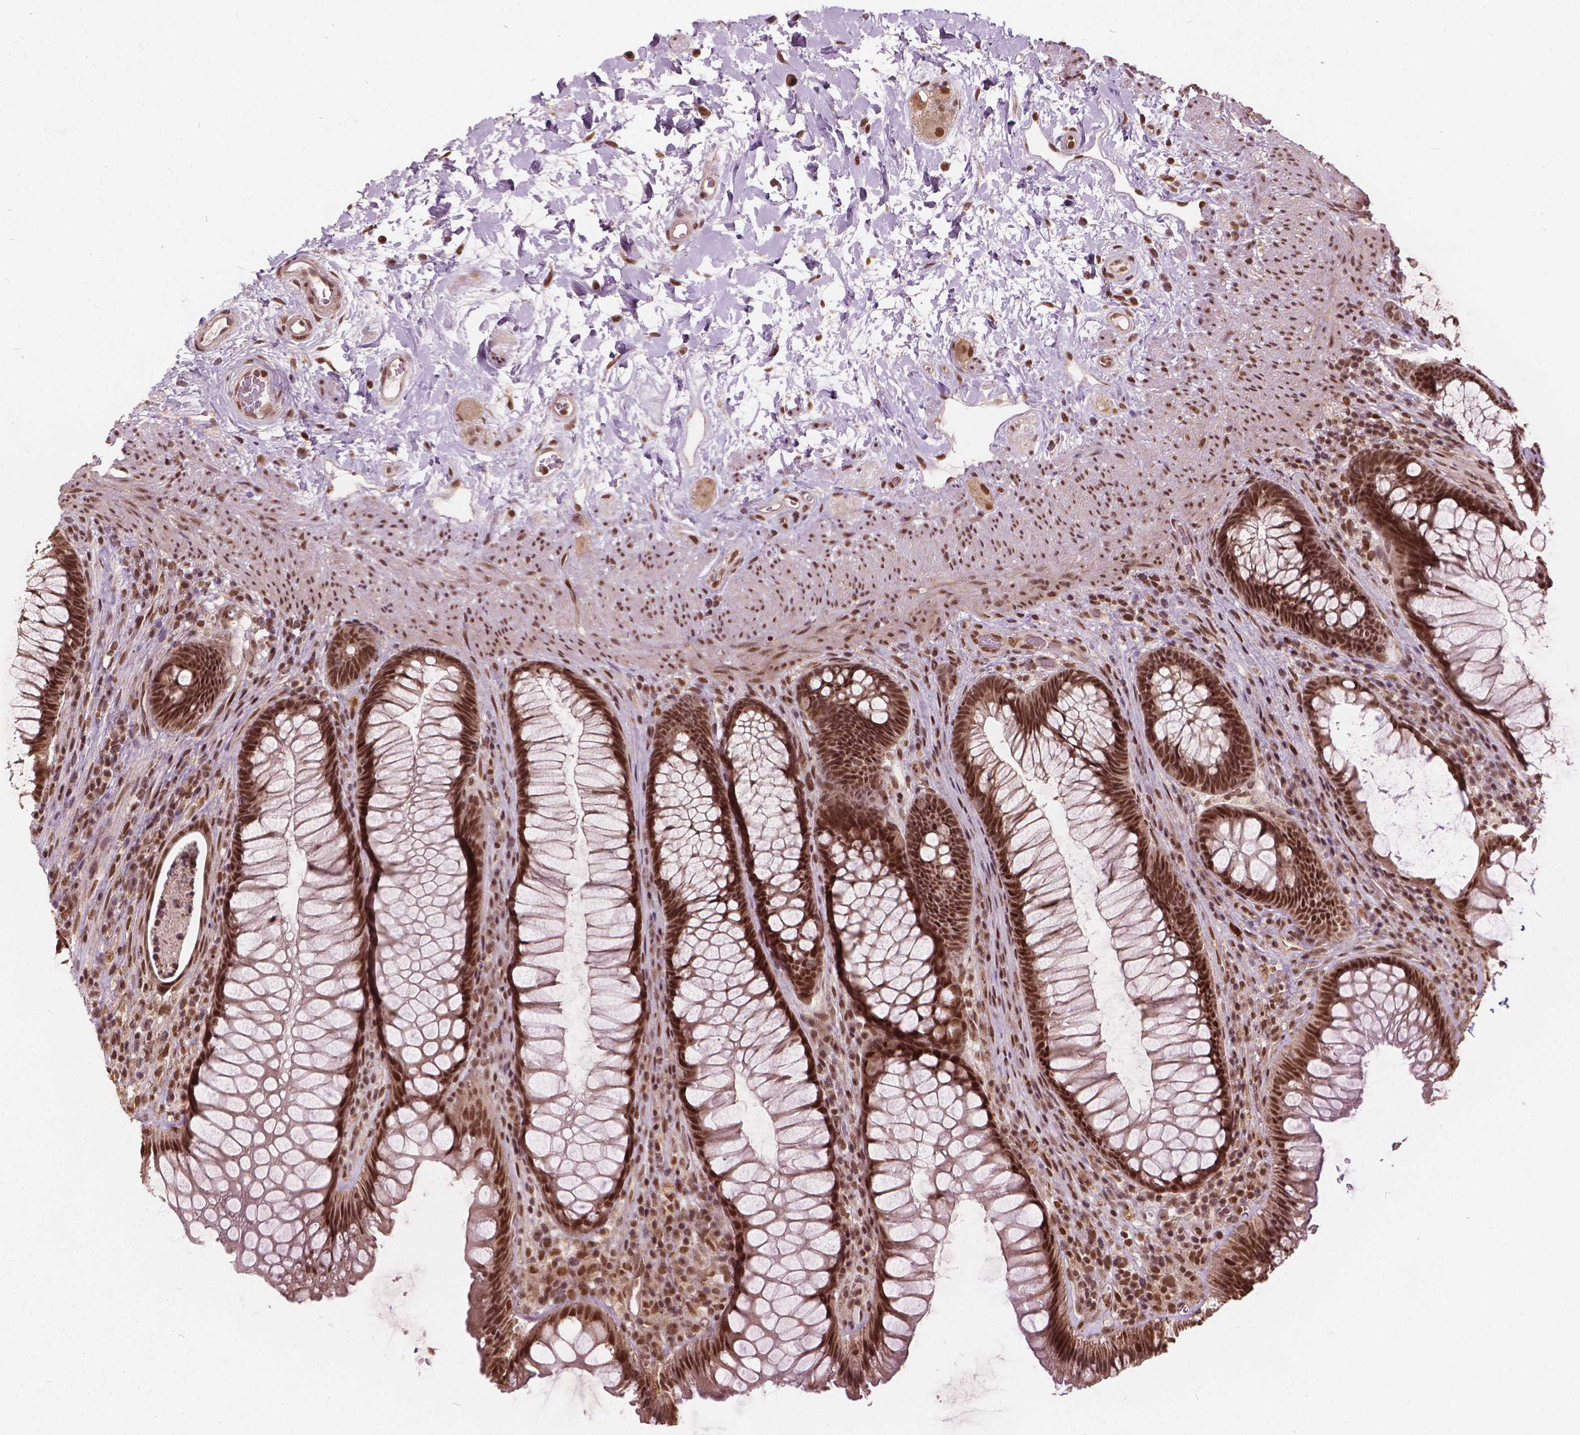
{"staining": {"intensity": "strong", "quantity": ">75%", "location": "nuclear"}, "tissue": "rectum", "cell_type": "Glandular cells", "image_type": "normal", "snomed": [{"axis": "morphology", "description": "Normal tissue, NOS"}, {"axis": "topography", "description": "Smooth muscle"}, {"axis": "topography", "description": "Rectum"}], "caption": "IHC histopathology image of normal rectum stained for a protein (brown), which displays high levels of strong nuclear staining in approximately >75% of glandular cells.", "gene": "GPS2", "patient": {"sex": "male", "age": 53}}